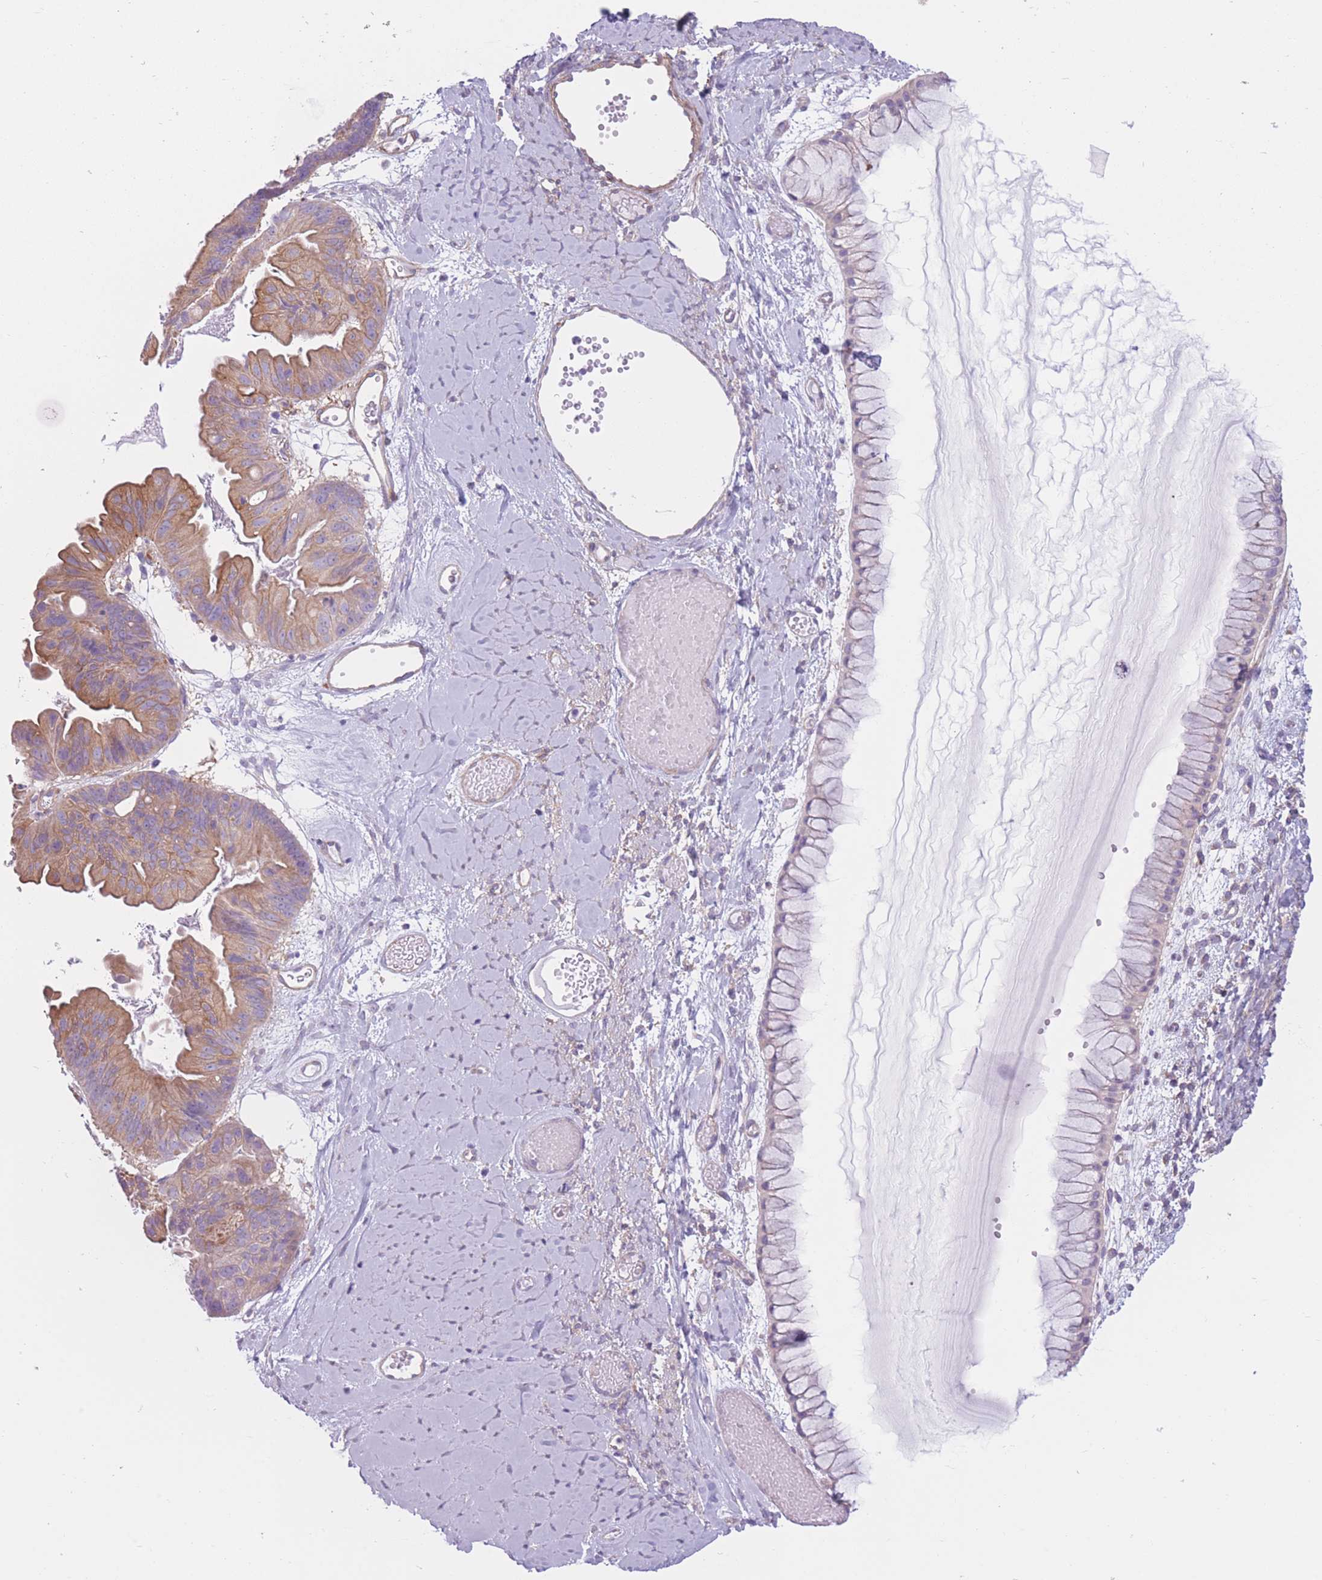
{"staining": {"intensity": "moderate", "quantity": "25%-75%", "location": "cytoplasmic/membranous"}, "tissue": "ovarian cancer", "cell_type": "Tumor cells", "image_type": "cancer", "snomed": [{"axis": "morphology", "description": "Cystadenocarcinoma, mucinous, NOS"}, {"axis": "topography", "description": "Ovary"}], "caption": "Immunohistochemistry (IHC) (DAB) staining of human ovarian cancer reveals moderate cytoplasmic/membranous protein expression in approximately 25%-75% of tumor cells. The staining is performed using DAB (3,3'-diaminobenzidine) brown chromogen to label protein expression. The nuclei are counter-stained blue using hematoxylin.", "gene": "SERPINB3", "patient": {"sex": "female", "age": 61}}